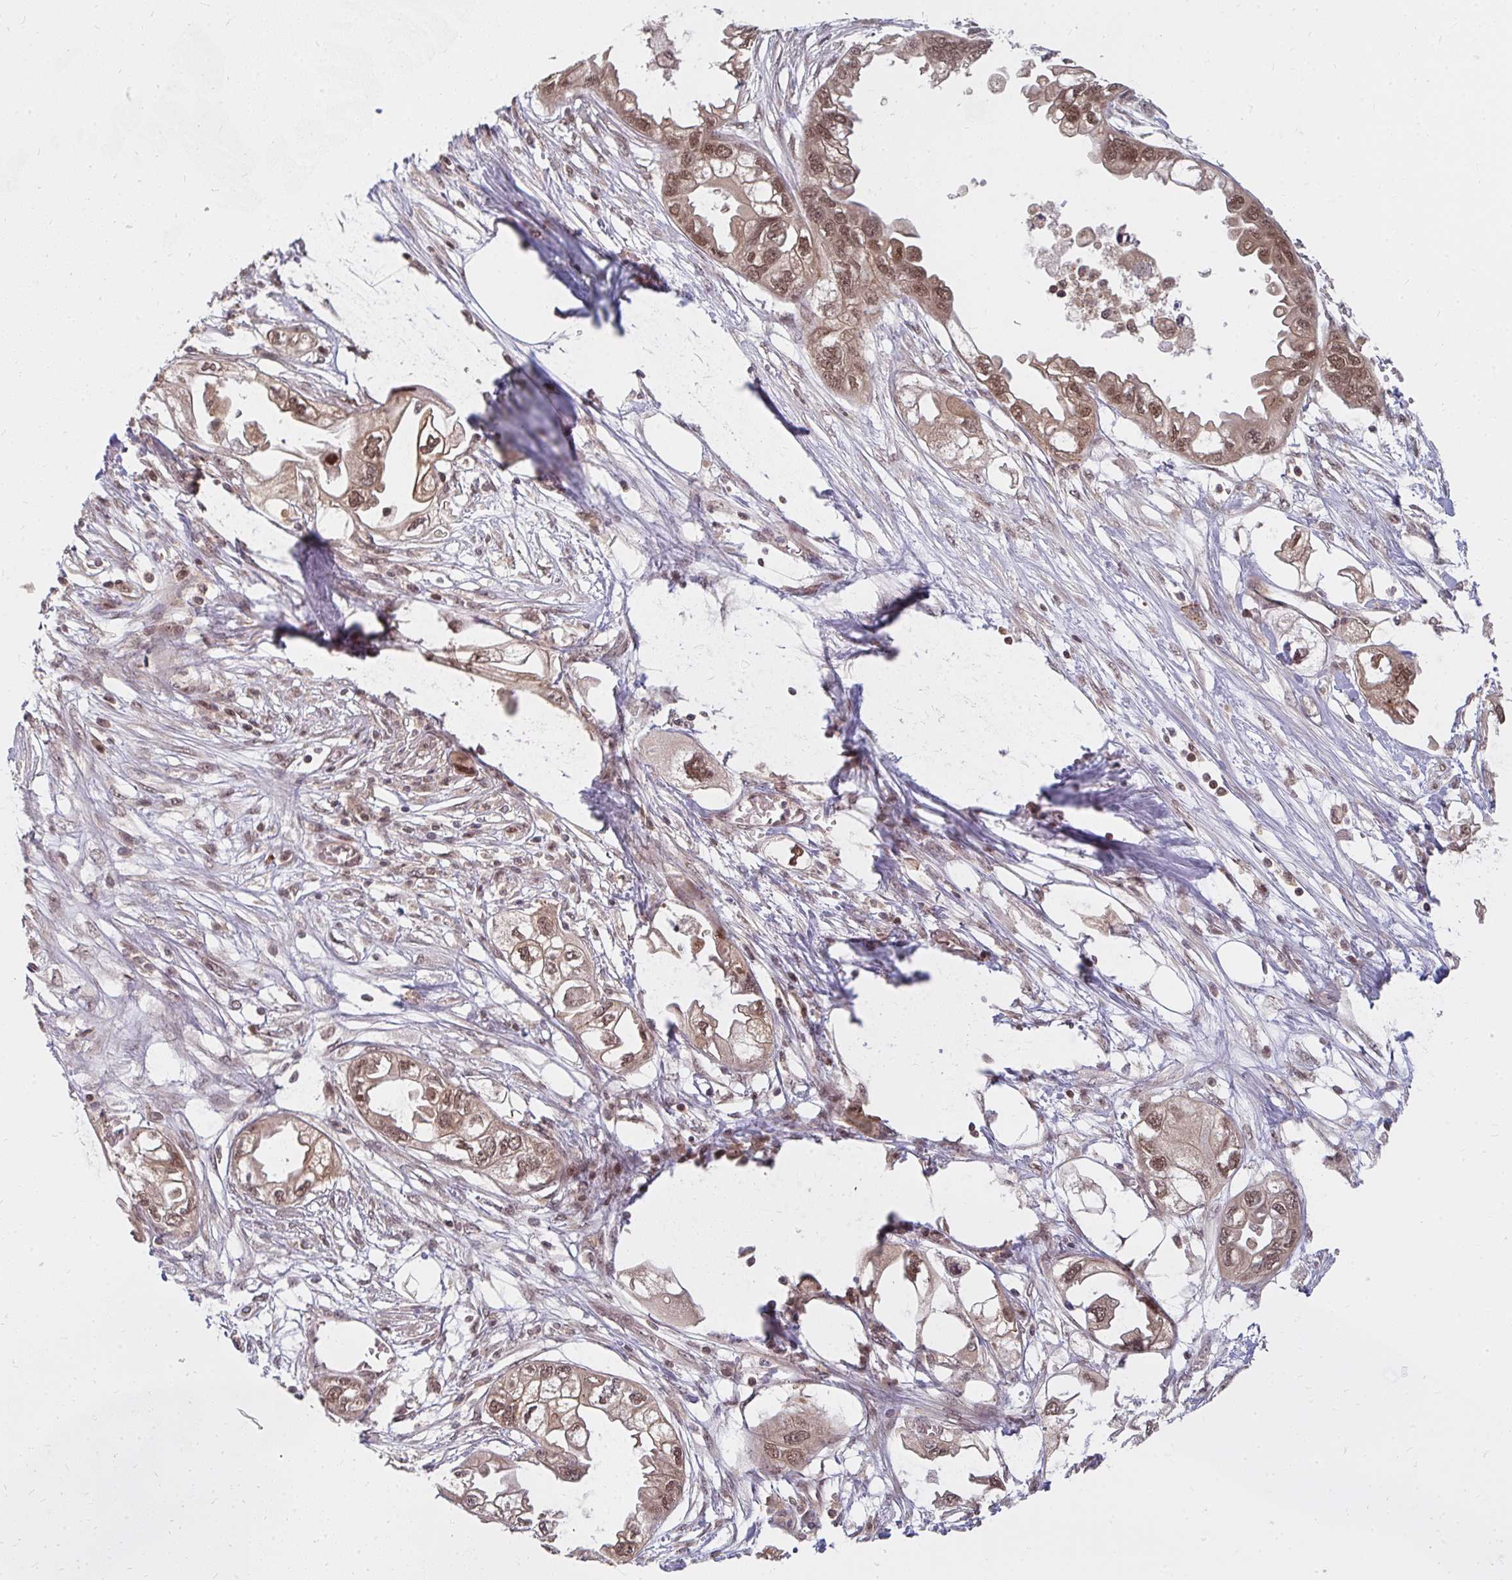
{"staining": {"intensity": "moderate", "quantity": ">75%", "location": "nuclear"}, "tissue": "endometrial cancer", "cell_type": "Tumor cells", "image_type": "cancer", "snomed": [{"axis": "morphology", "description": "Adenocarcinoma, NOS"}, {"axis": "morphology", "description": "Adenocarcinoma, metastatic, NOS"}, {"axis": "topography", "description": "Adipose tissue"}, {"axis": "topography", "description": "Endometrium"}], "caption": "The micrograph displays immunohistochemical staining of metastatic adenocarcinoma (endometrial). There is moderate nuclear positivity is present in about >75% of tumor cells.", "gene": "GTF3C6", "patient": {"sex": "female", "age": 67}}